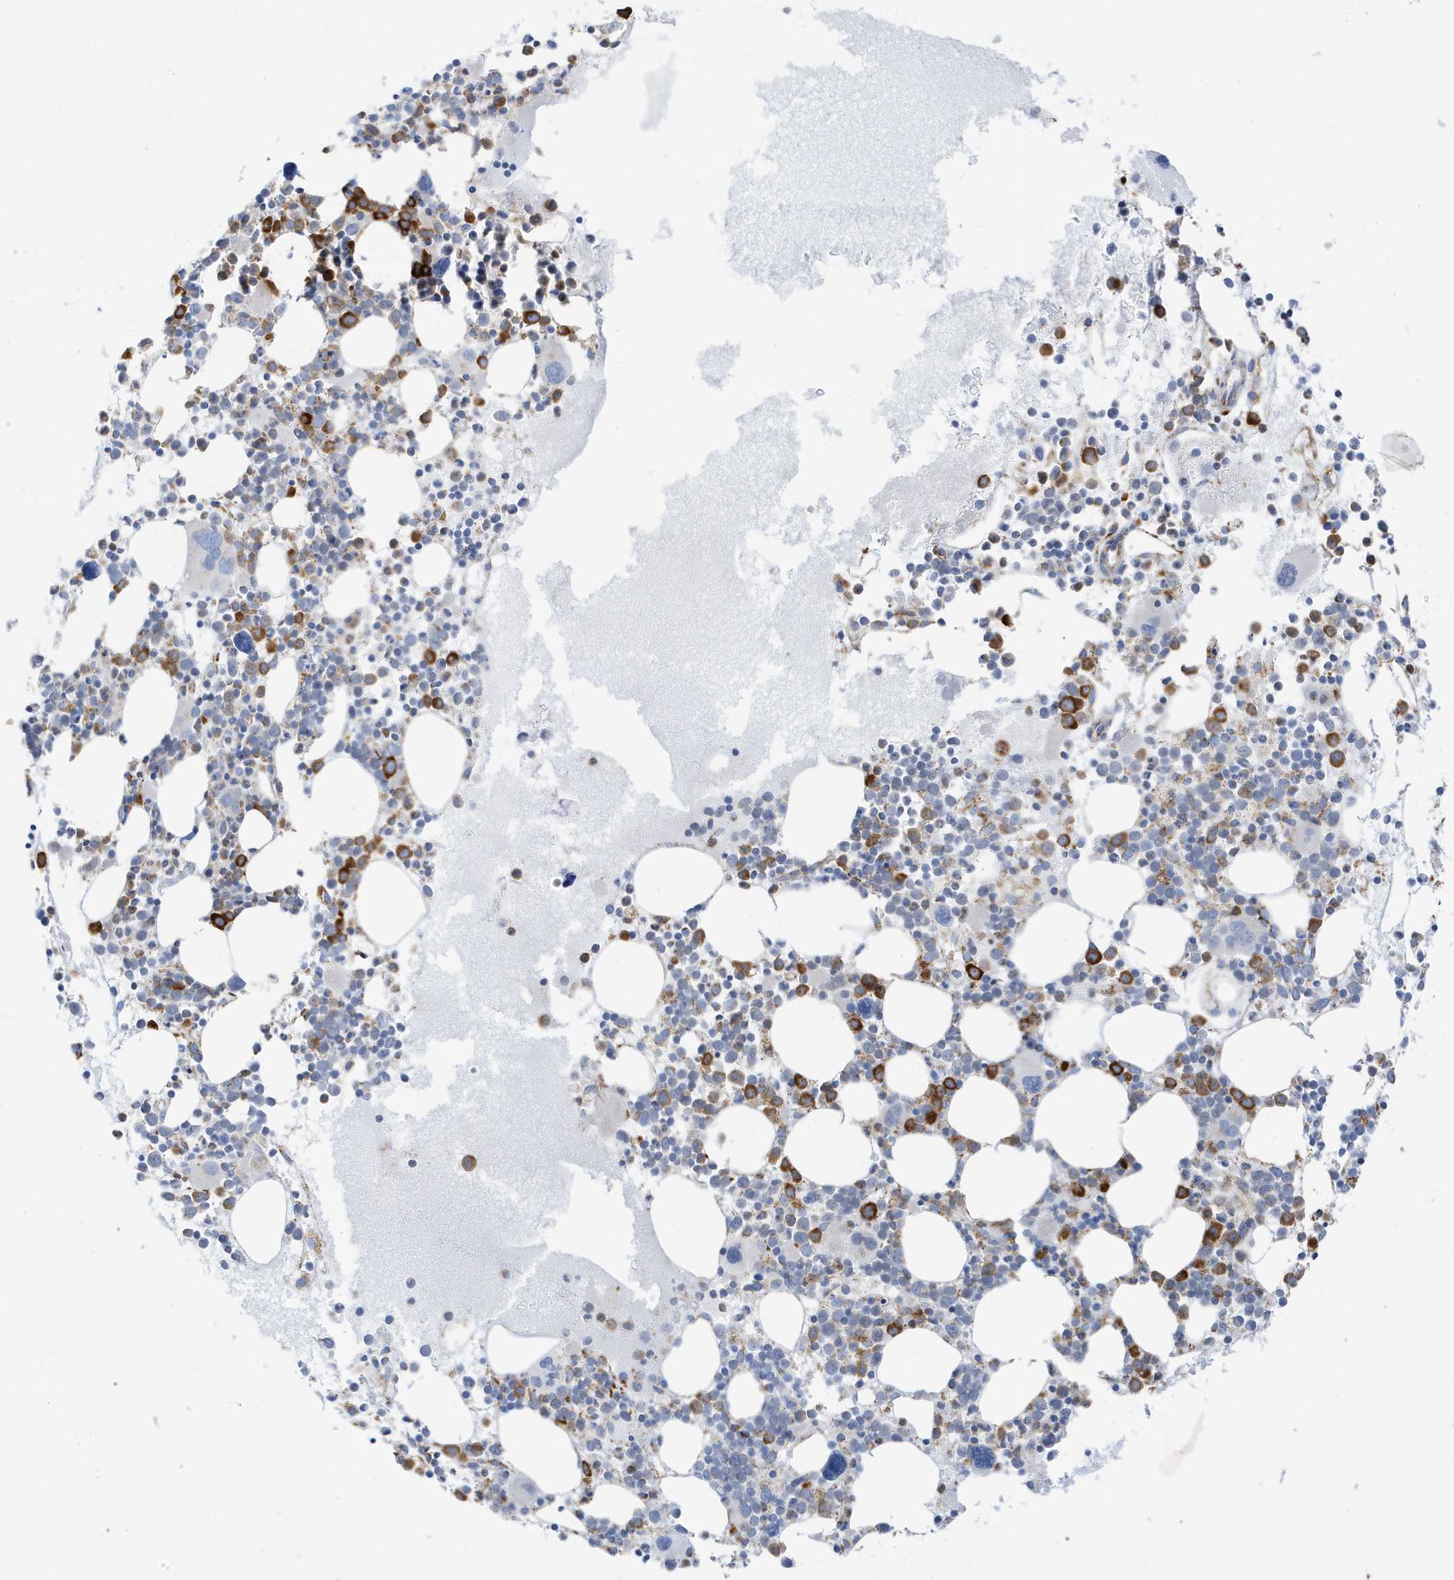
{"staining": {"intensity": "strong", "quantity": "25%-75%", "location": "cytoplasmic/membranous"}, "tissue": "bone marrow", "cell_type": "Hematopoietic cells", "image_type": "normal", "snomed": [{"axis": "morphology", "description": "Normal tissue, NOS"}, {"axis": "topography", "description": "Bone marrow"}], "caption": "Immunohistochemical staining of normal bone marrow demonstrates strong cytoplasmic/membranous protein expression in approximately 25%-75% of hematopoietic cells. Nuclei are stained in blue.", "gene": "CAPN13", "patient": {"sex": "female", "age": 62}}